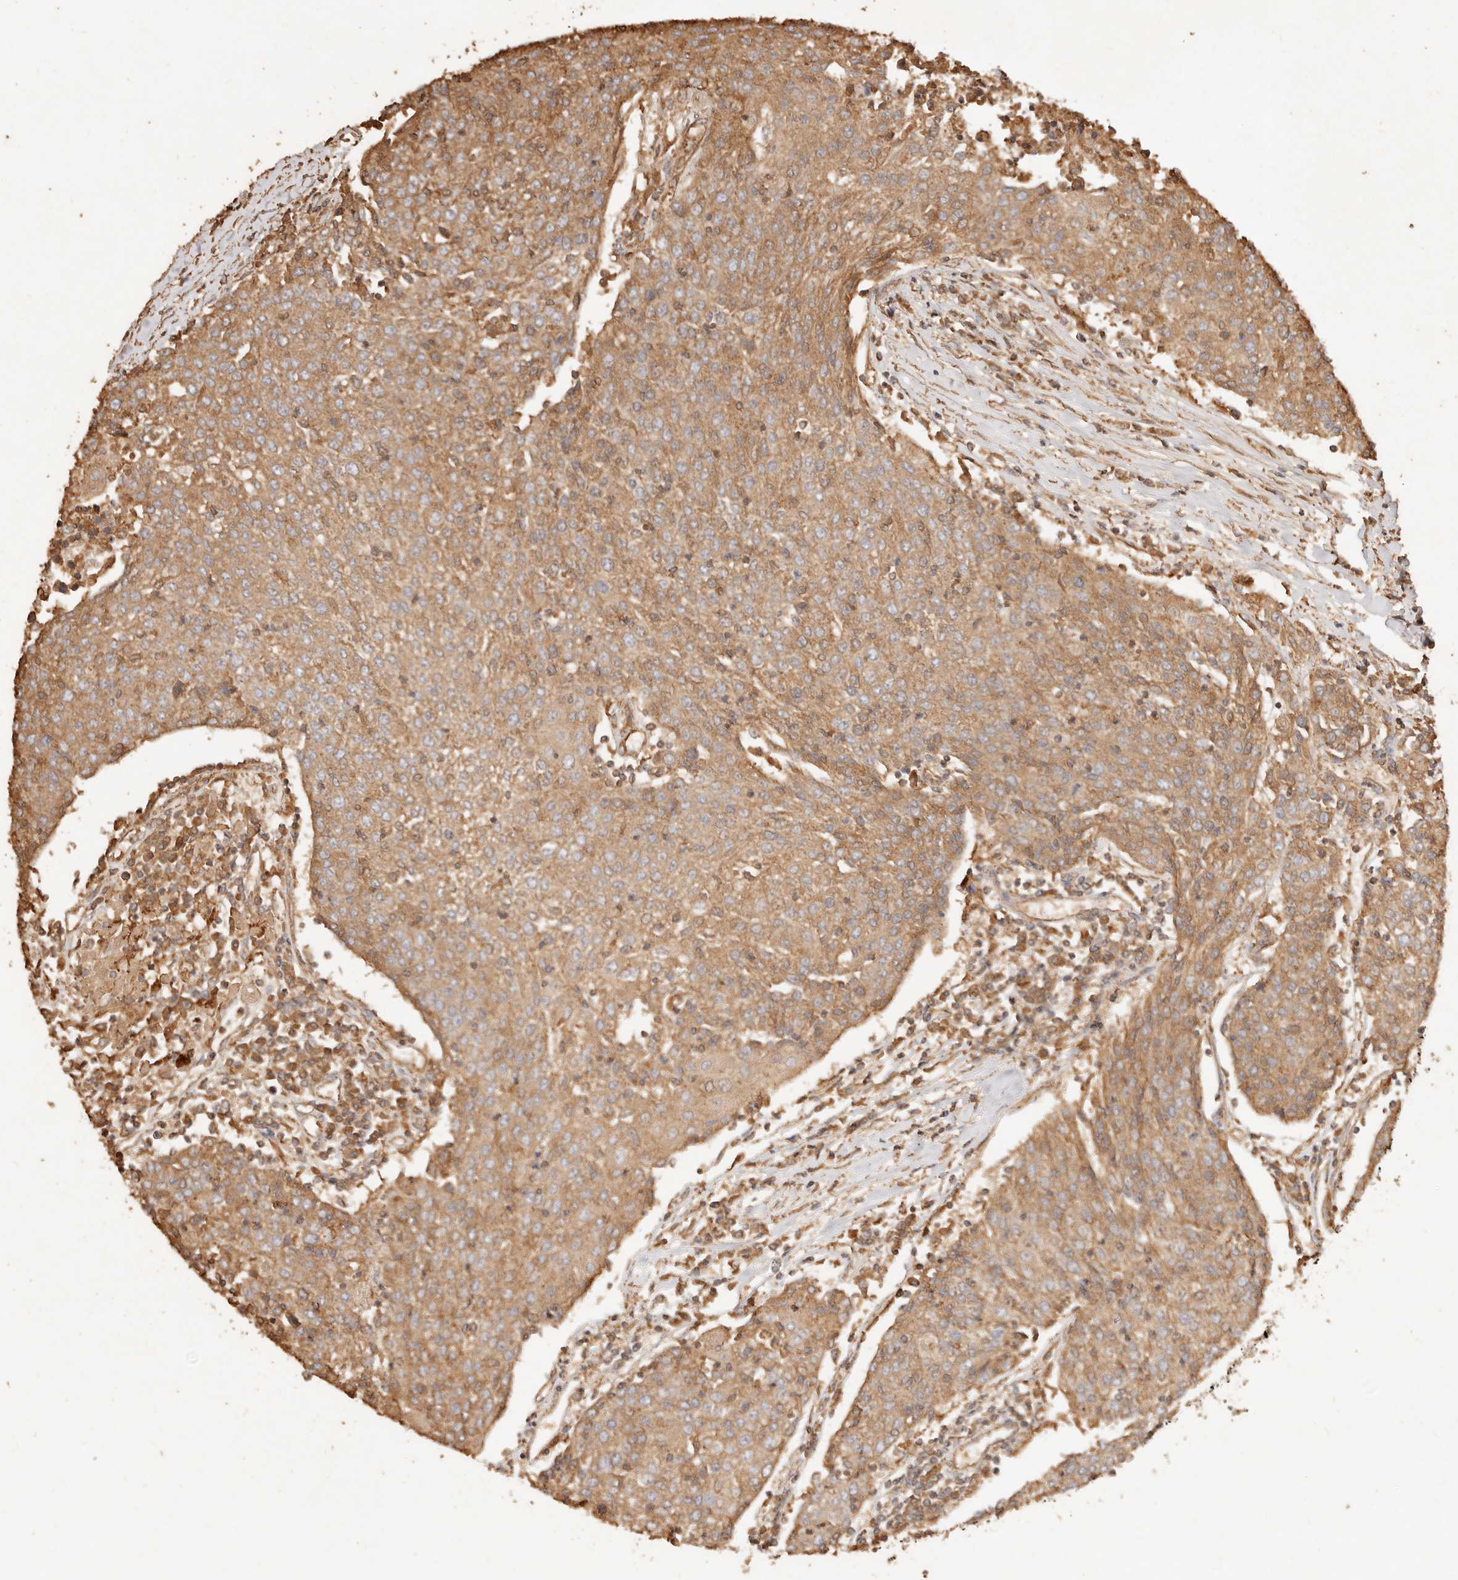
{"staining": {"intensity": "moderate", "quantity": ">75%", "location": "cytoplasmic/membranous"}, "tissue": "urothelial cancer", "cell_type": "Tumor cells", "image_type": "cancer", "snomed": [{"axis": "morphology", "description": "Urothelial carcinoma, High grade"}, {"axis": "topography", "description": "Urinary bladder"}], "caption": "An image of urothelial carcinoma (high-grade) stained for a protein displays moderate cytoplasmic/membranous brown staining in tumor cells.", "gene": "FAM180B", "patient": {"sex": "female", "age": 85}}